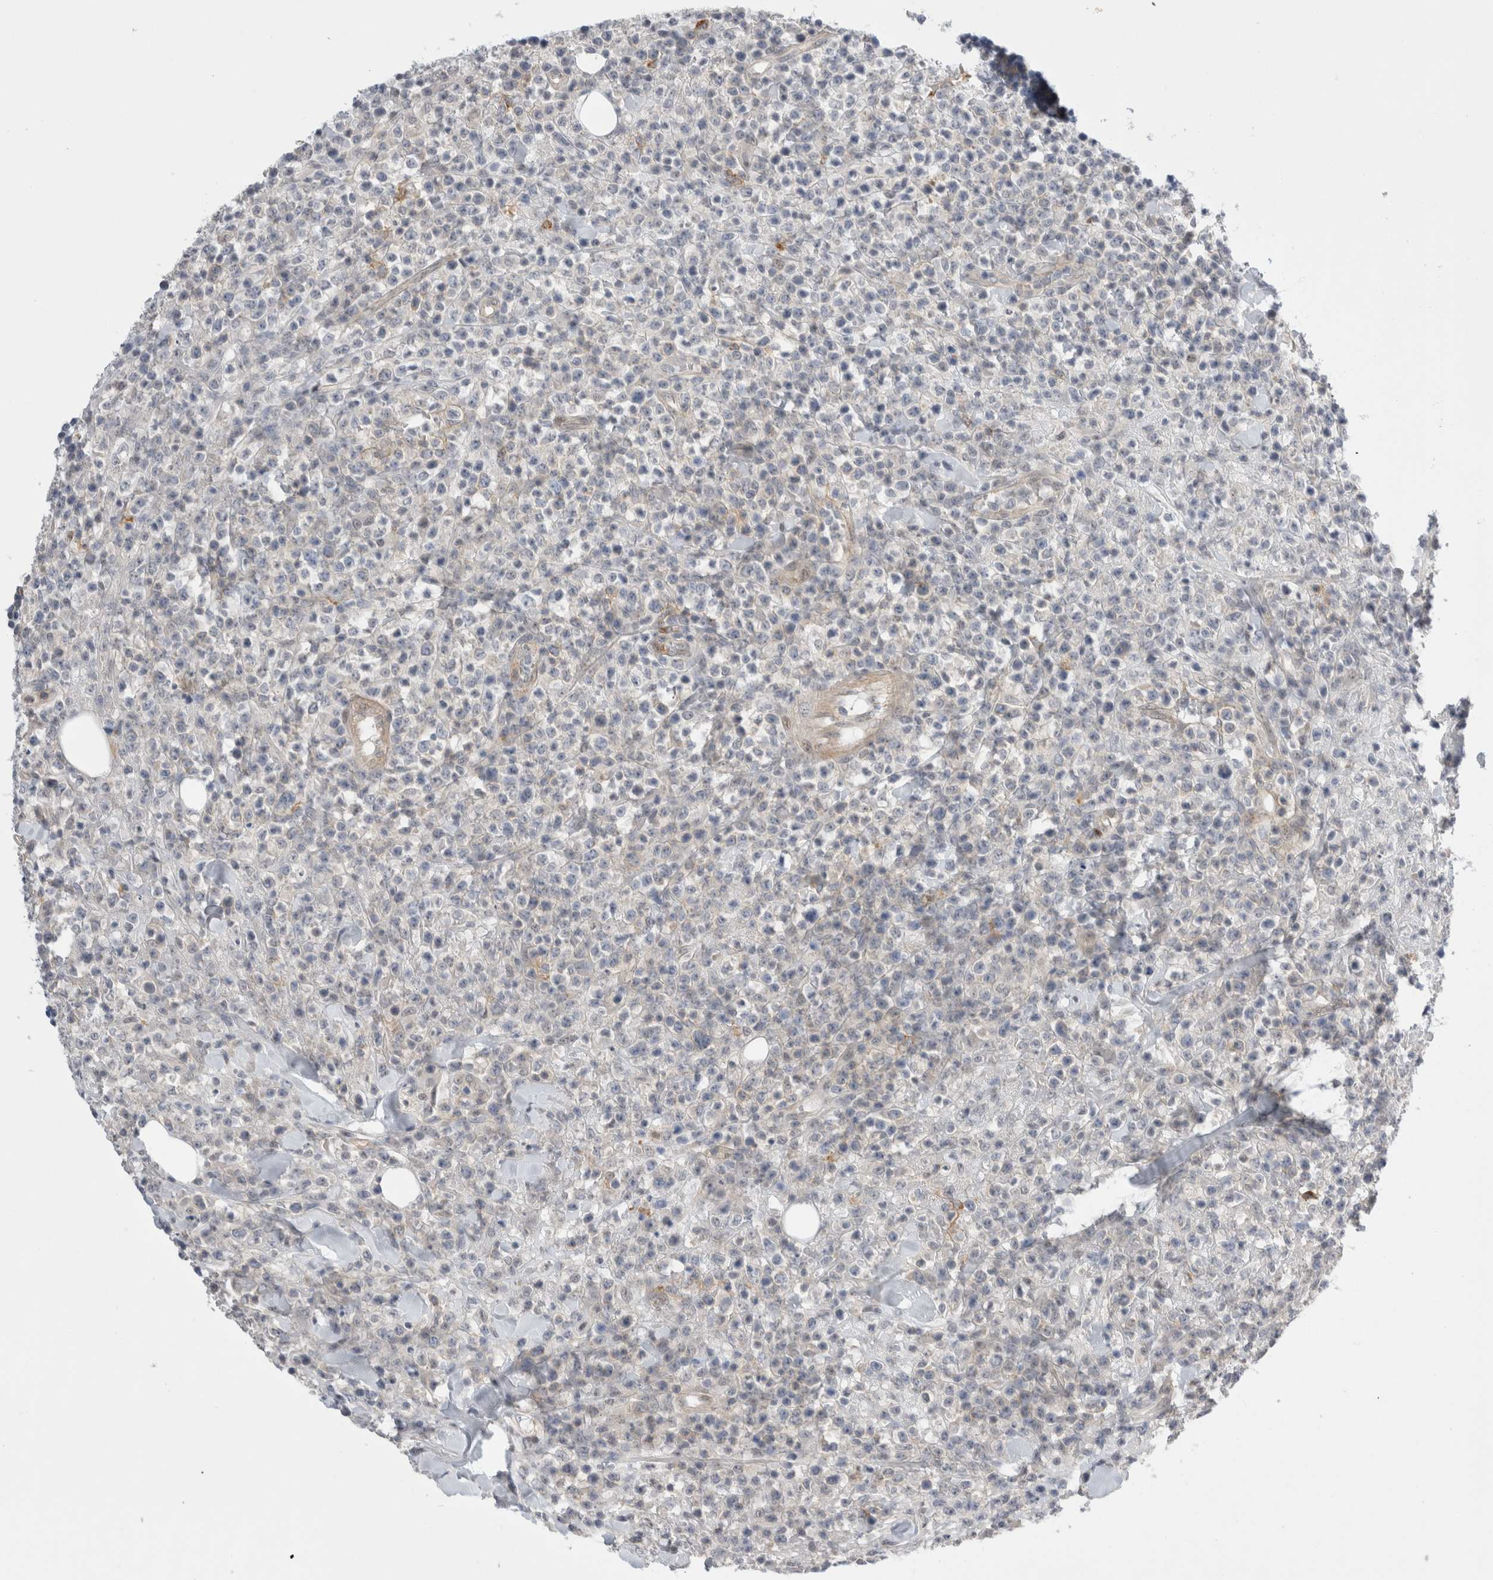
{"staining": {"intensity": "negative", "quantity": "none", "location": "none"}, "tissue": "lymphoma", "cell_type": "Tumor cells", "image_type": "cancer", "snomed": [{"axis": "morphology", "description": "Malignant lymphoma, non-Hodgkin's type, High grade"}, {"axis": "topography", "description": "Colon"}], "caption": "Immunohistochemical staining of malignant lymphoma, non-Hodgkin's type (high-grade) reveals no significant positivity in tumor cells. (DAB (3,3'-diaminobenzidine) immunohistochemistry (IHC), high magnification).", "gene": "VANGL1", "patient": {"sex": "female", "age": 53}}